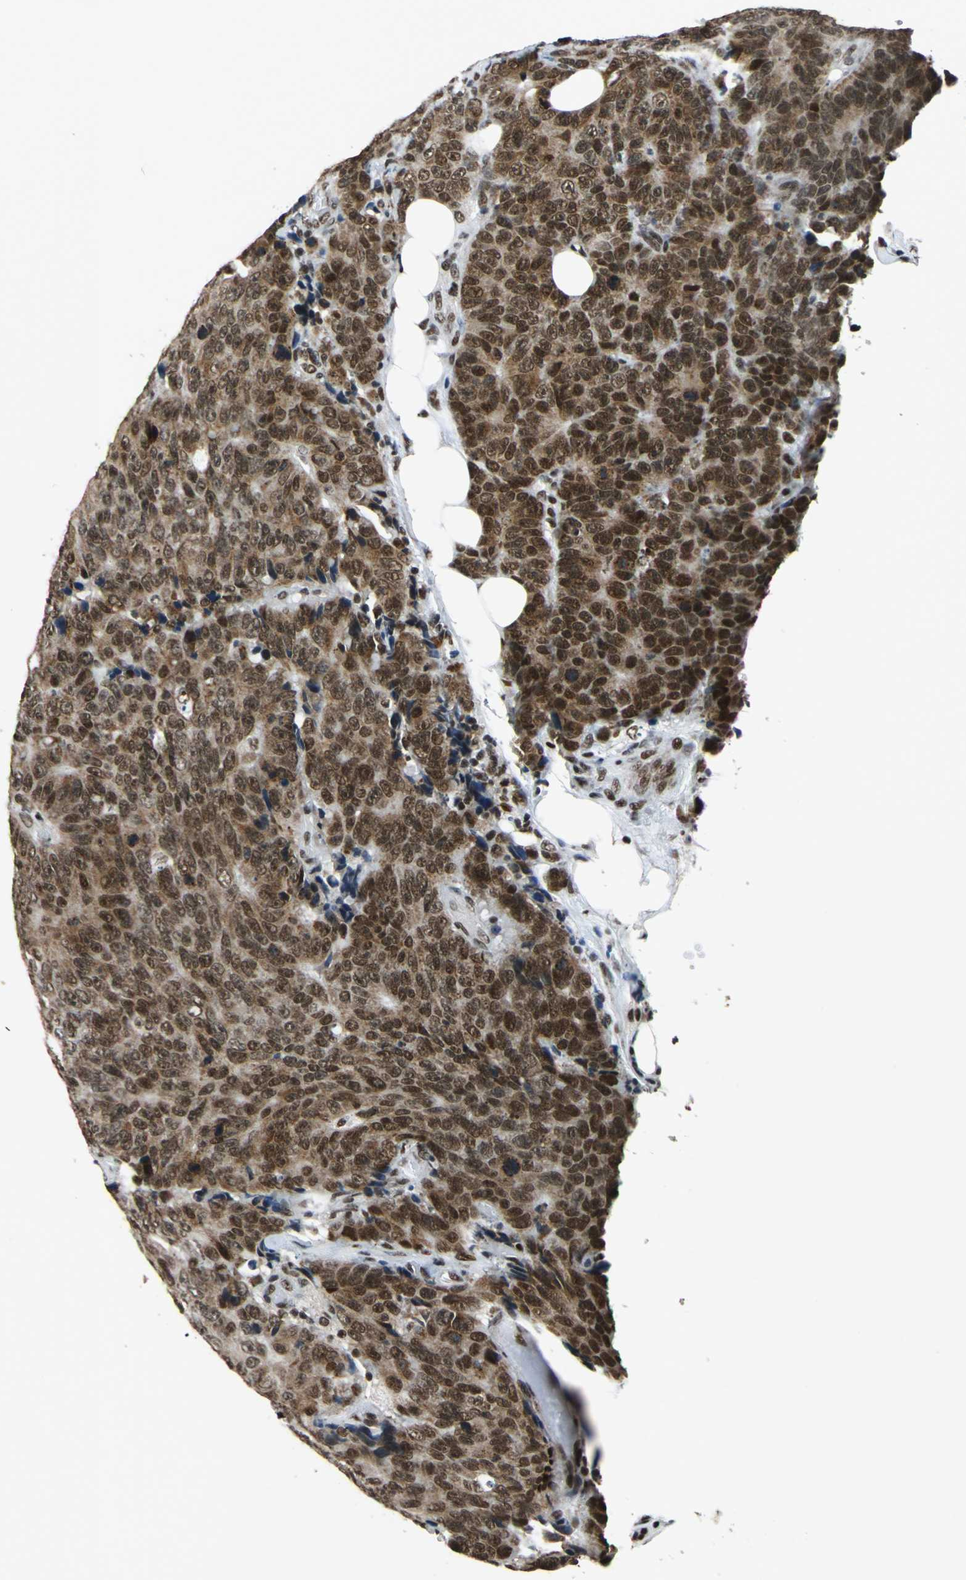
{"staining": {"intensity": "strong", "quantity": ">75%", "location": "cytoplasmic/membranous,nuclear"}, "tissue": "colorectal cancer", "cell_type": "Tumor cells", "image_type": "cancer", "snomed": [{"axis": "morphology", "description": "Adenocarcinoma, NOS"}, {"axis": "topography", "description": "Colon"}], "caption": "Colorectal adenocarcinoma tissue displays strong cytoplasmic/membranous and nuclear staining in approximately >75% of tumor cells, visualized by immunohistochemistry.", "gene": "BCLAF1", "patient": {"sex": "female", "age": 86}}